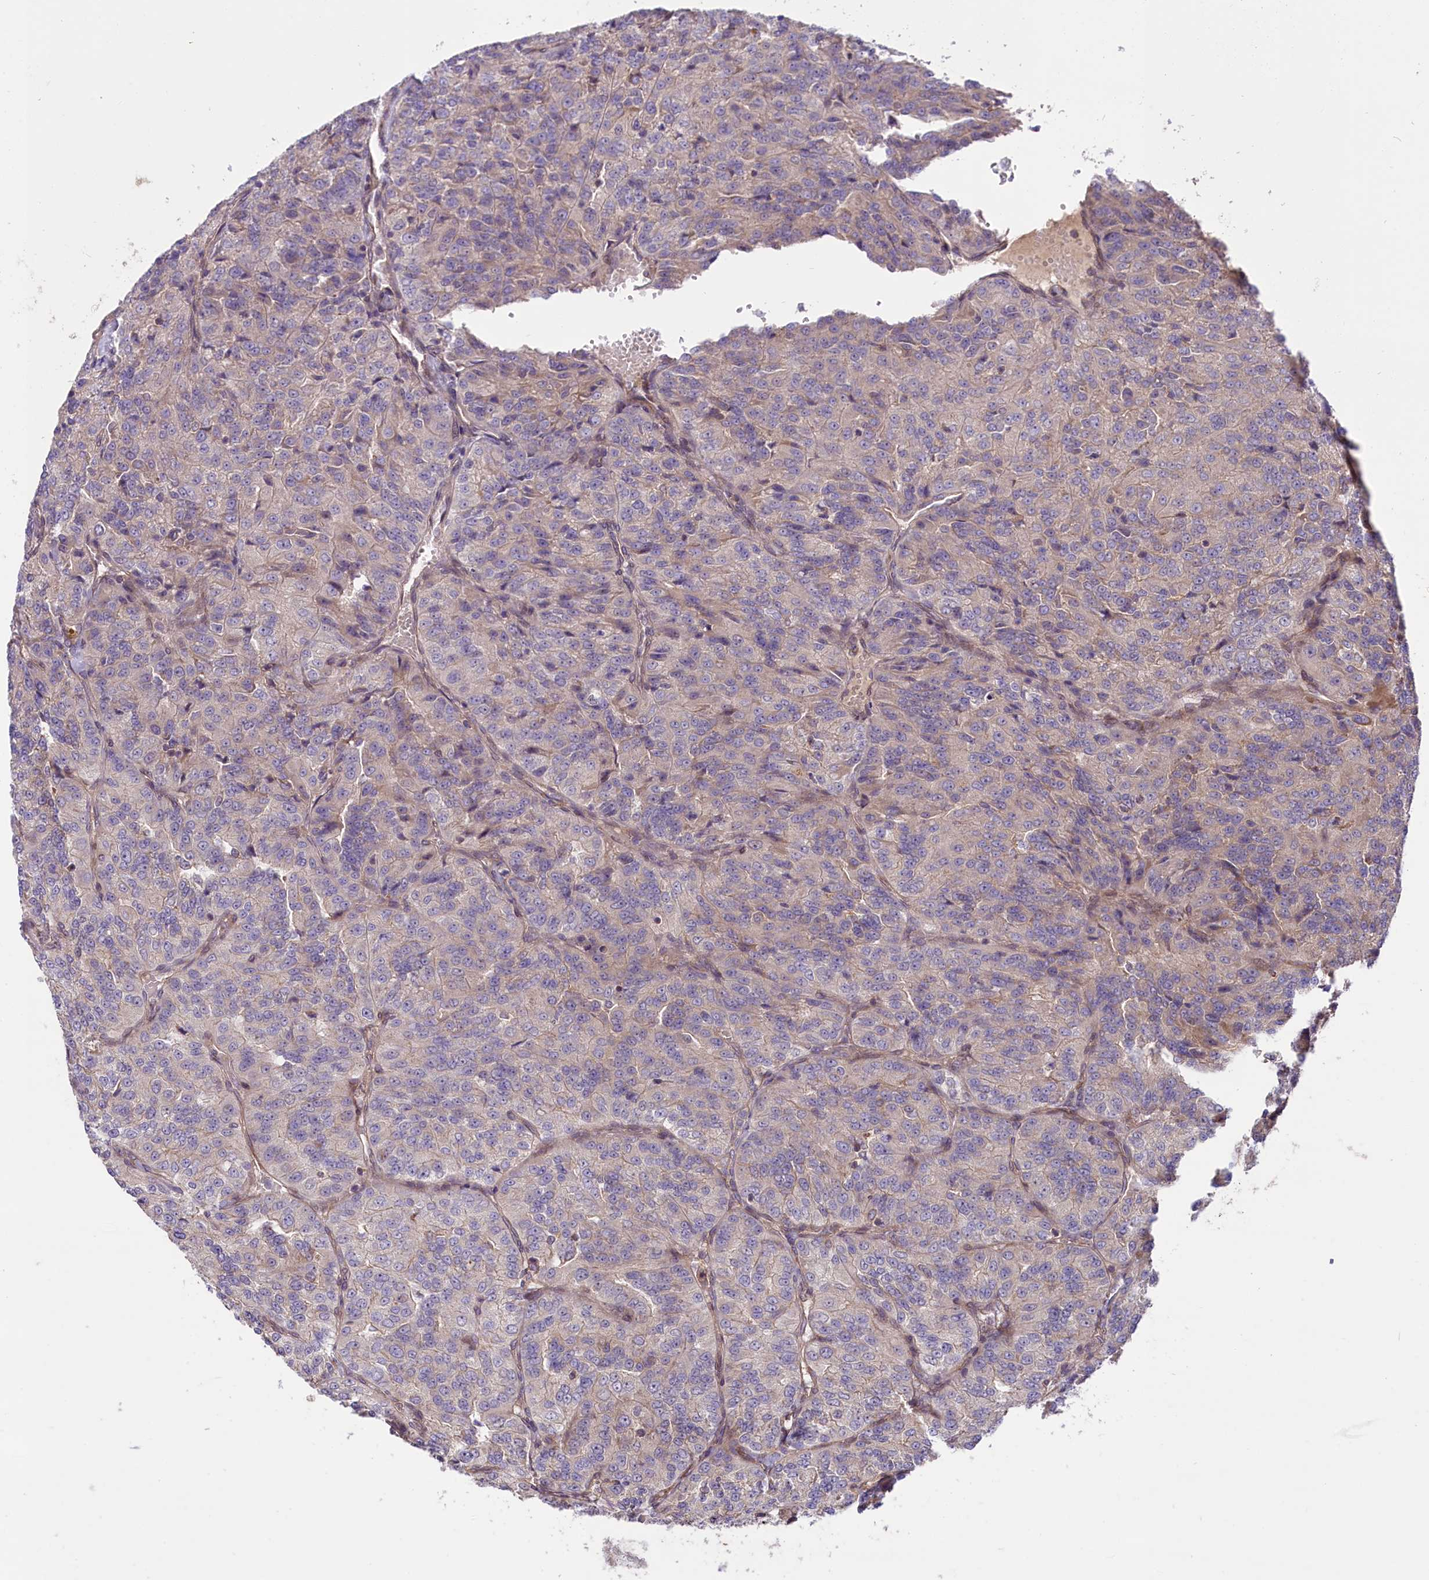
{"staining": {"intensity": "weak", "quantity": "25%-75%", "location": "cytoplasmic/membranous"}, "tissue": "renal cancer", "cell_type": "Tumor cells", "image_type": "cancer", "snomed": [{"axis": "morphology", "description": "Adenocarcinoma, NOS"}, {"axis": "topography", "description": "Kidney"}], "caption": "A brown stain shows weak cytoplasmic/membranous expression of a protein in human renal cancer (adenocarcinoma) tumor cells.", "gene": "HDAC5", "patient": {"sex": "female", "age": 63}}